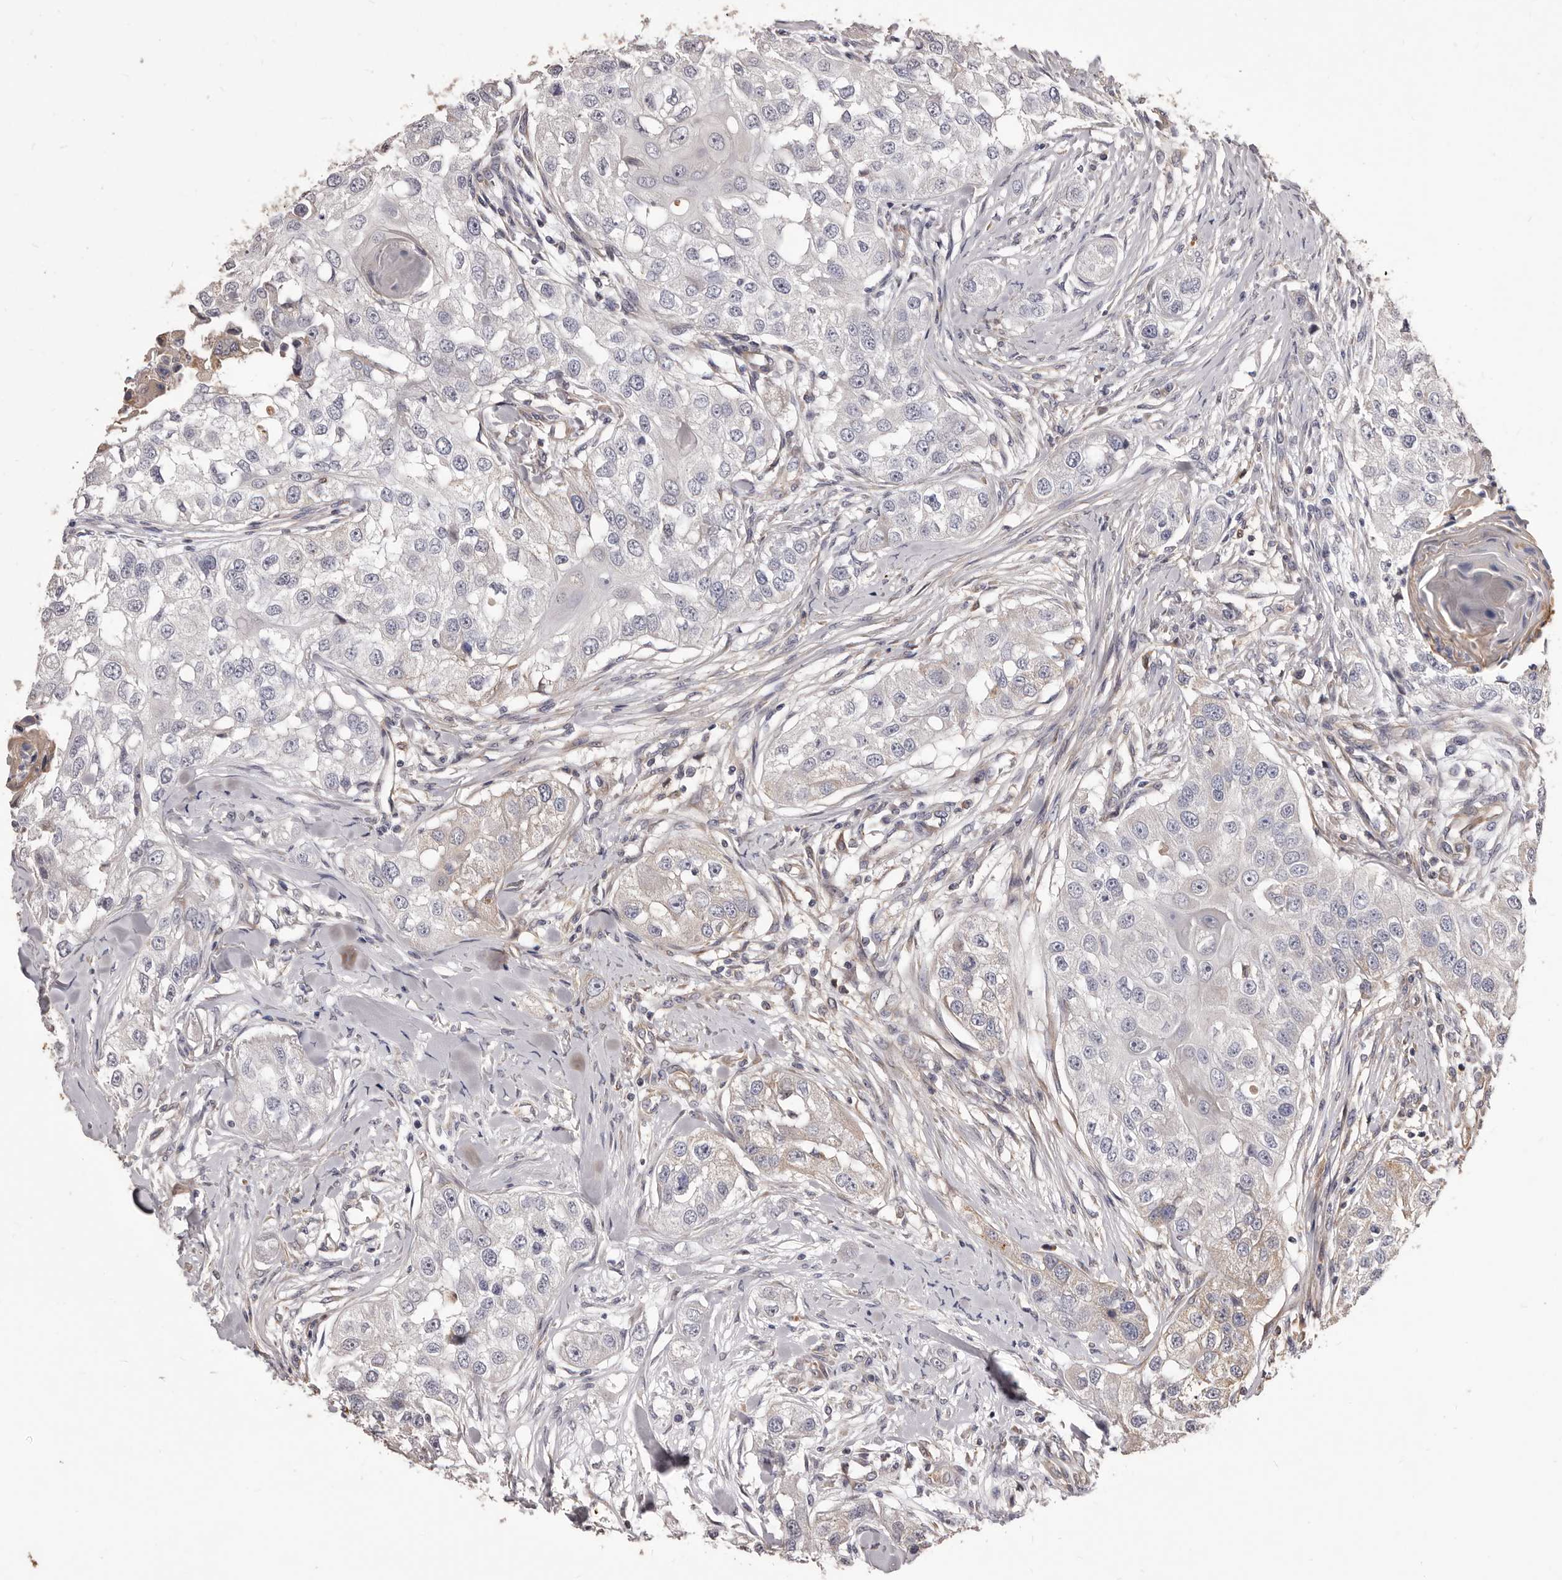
{"staining": {"intensity": "negative", "quantity": "none", "location": "none"}, "tissue": "head and neck cancer", "cell_type": "Tumor cells", "image_type": "cancer", "snomed": [{"axis": "morphology", "description": "Normal tissue, NOS"}, {"axis": "morphology", "description": "Squamous cell carcinoma, NOS"}, {"axis": "topography", "description": "Skeletal muscle"}, {"axis": "topography", "description": "Head-Neck"}], "caption": "A photomicrograph of squamous cell carcinoma (head and neck) stained for a protein shows no brown staining in tumor cells.", "gene": "ALPK1", "patient": {"sex": "male", "age": 51}}